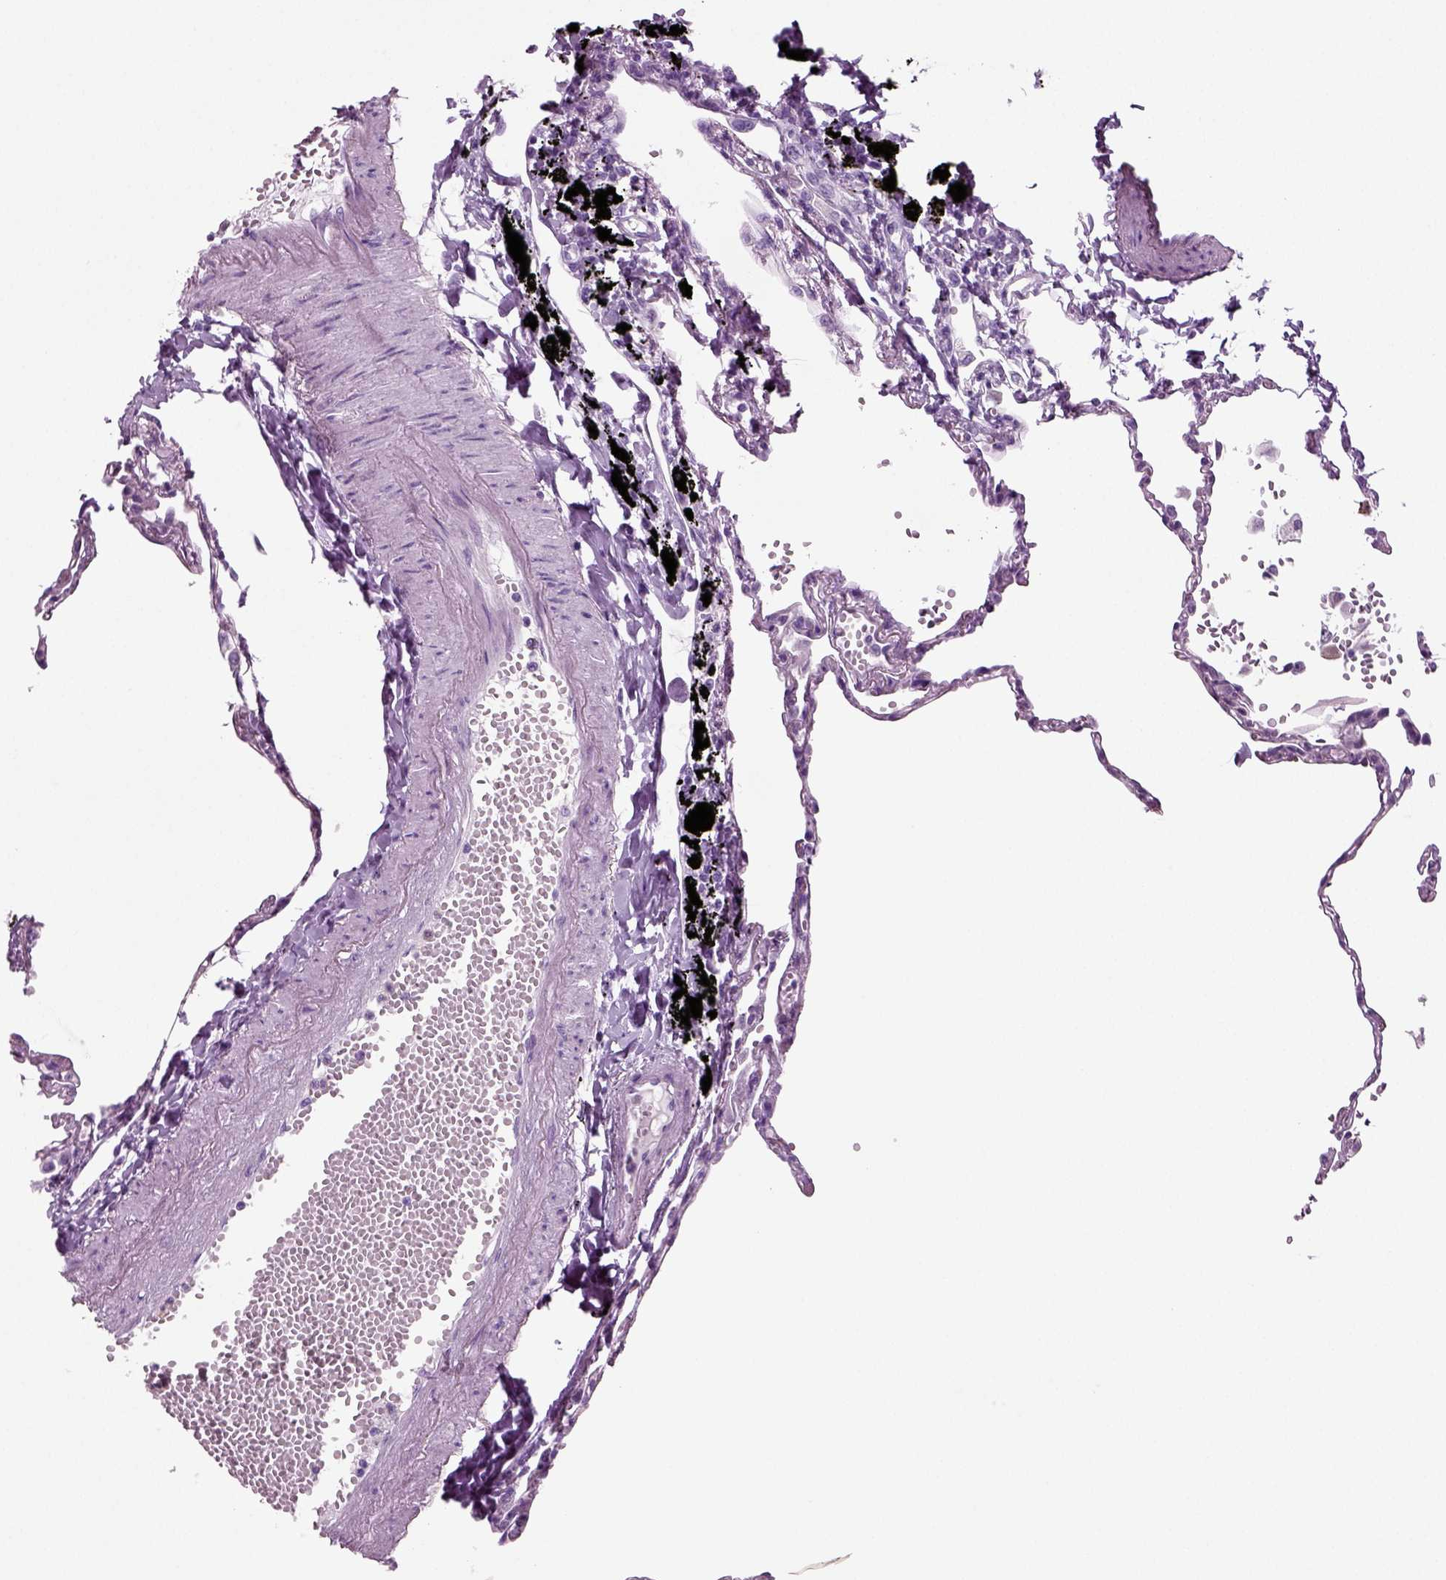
{"staining": {"intensity": "negative", "quantity": "none", "location": "none"}, "tissue": "lung", "cell_type": "Alveolar cells", "image_type": "normal", "snomed": [{"axis": "morphology", "description": "Normal tissue, NOS"}, {"axis": "topography", "description": "Lung"}], "caption": "Micrograph shows no significant protein positivity in alveolar cells of benign lung. (Brightfield microscopy of DAB (3,3'-diaminobenzidine) immunohistochemistry (IHC) at high magnification).", "gene": "CRABP1", "patient": {"sex": "male", "age": 78}}